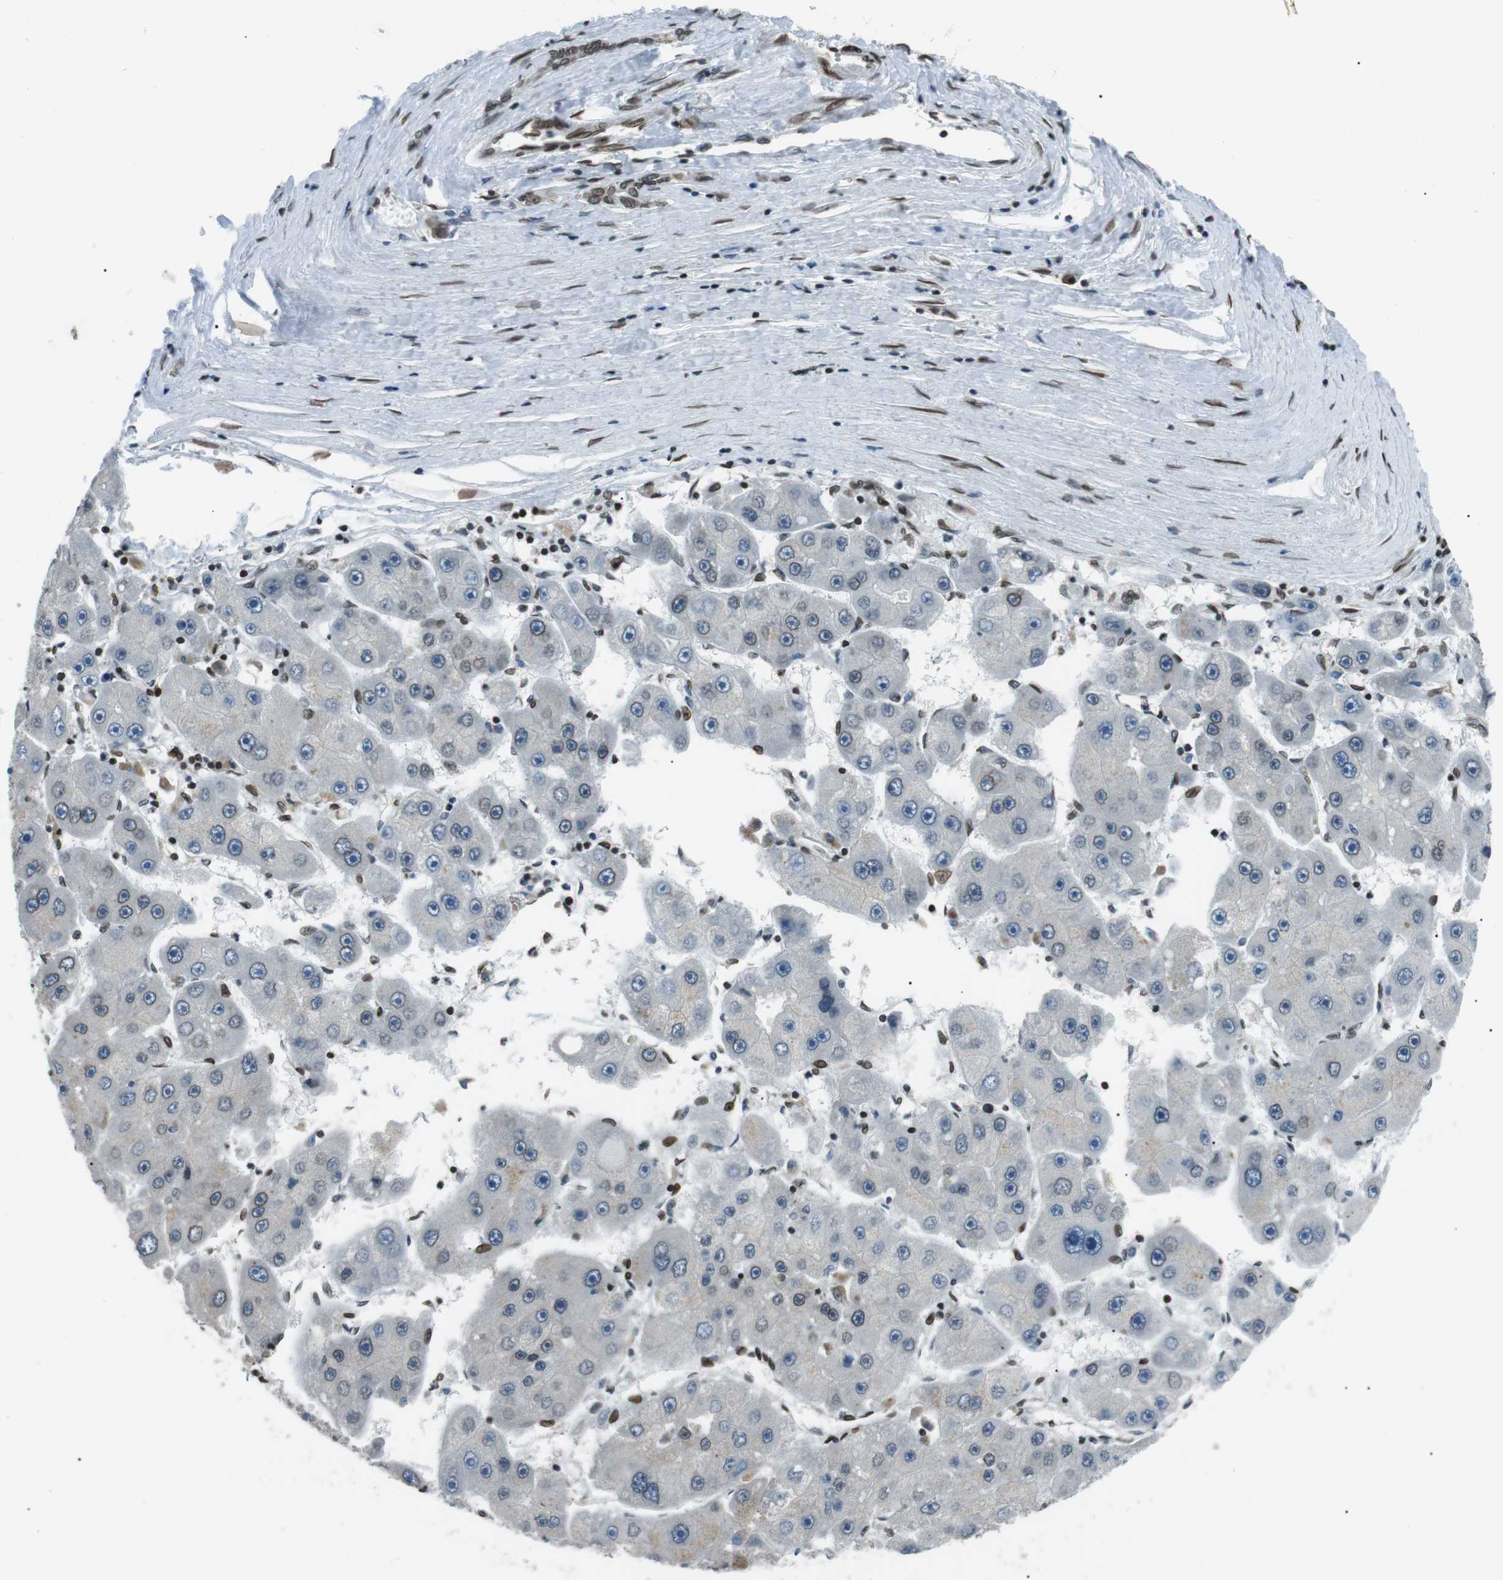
{"staining": {"intensity": "negative", "quantity": "none", "location": "none"}, "tissue": "liver cancer", "cell_type": "Tumor cells", "image_type": "cancer", "snomed": [{"axis": "morphology", "description": "Carcinoma, Hepatocellular, NOS"}, {"axis": "topography", "description": "Liver"}], "caption": "DAB immunohistochemical staining of human liver hepatocellular carcinoma exhibits no significant positivity in tumor cells. (Brightfield microscopy of DAB (3,3'-diaminobenzidine) immunohistochemistry (IHC) at high magnification).", "gene": "TMX4", "patient": {"sex": "female", "age": 61}}